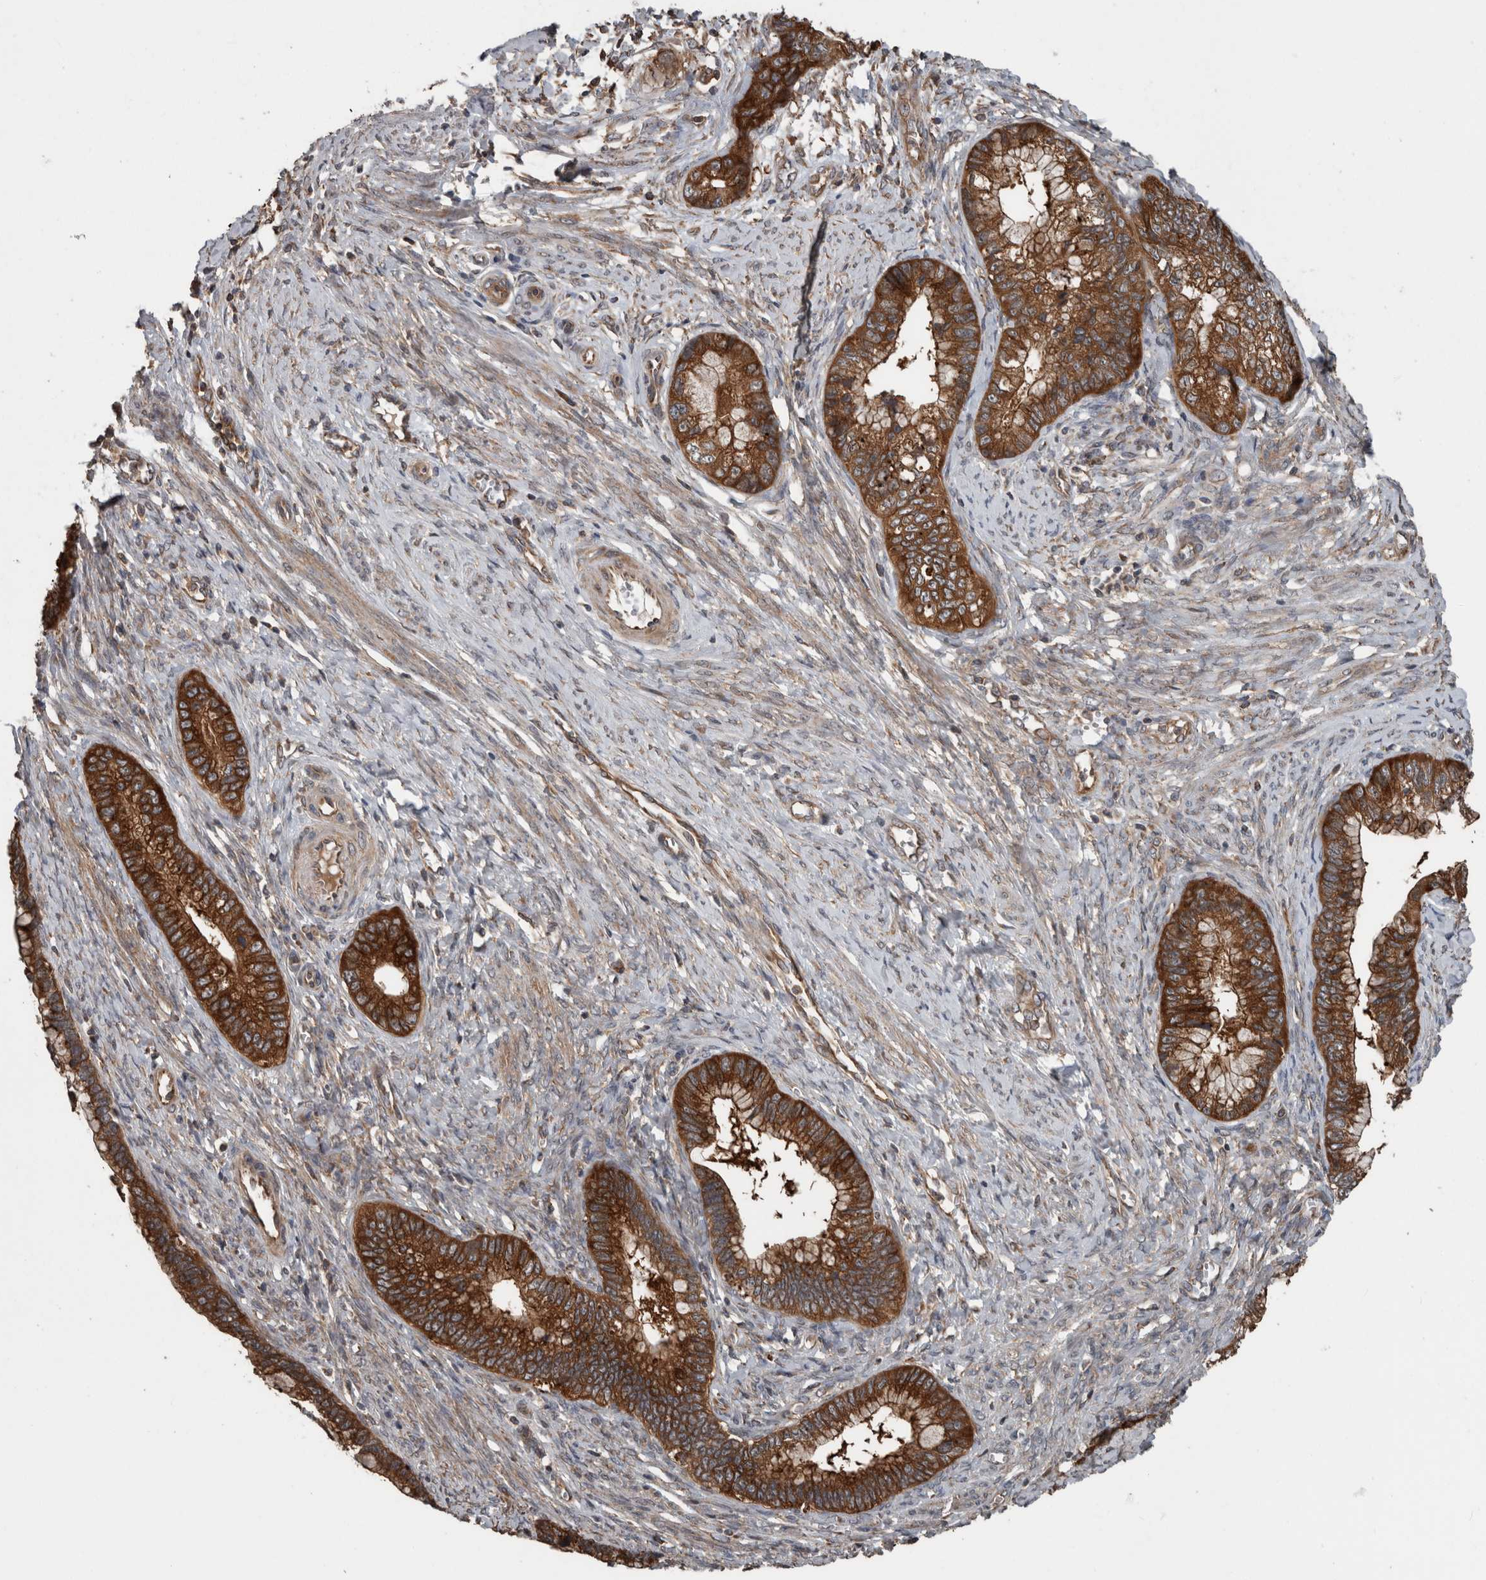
{"staining": {"intensity": "strong", "quantity": ">75%", "location": "cytoplasmic/membranous"}, "tissue": "cervical cancer", "cell_type": "Tumor cells", "image_type": "cancer", "snomed": [{"axis": "morphology", "description": "Adenocarcinoma, NOS"}, {"axis": "topography", "description": "Cervix"}], "caption": "Approximately >75% of tumor cells in human cervical adenocarcinoma exhibit strong cytoplasmic/membranous protein positivity as visualized by brown immunohistochemical staining.", "gene": "RIOK3", "patient": {"sex": "female", "age": 44}}